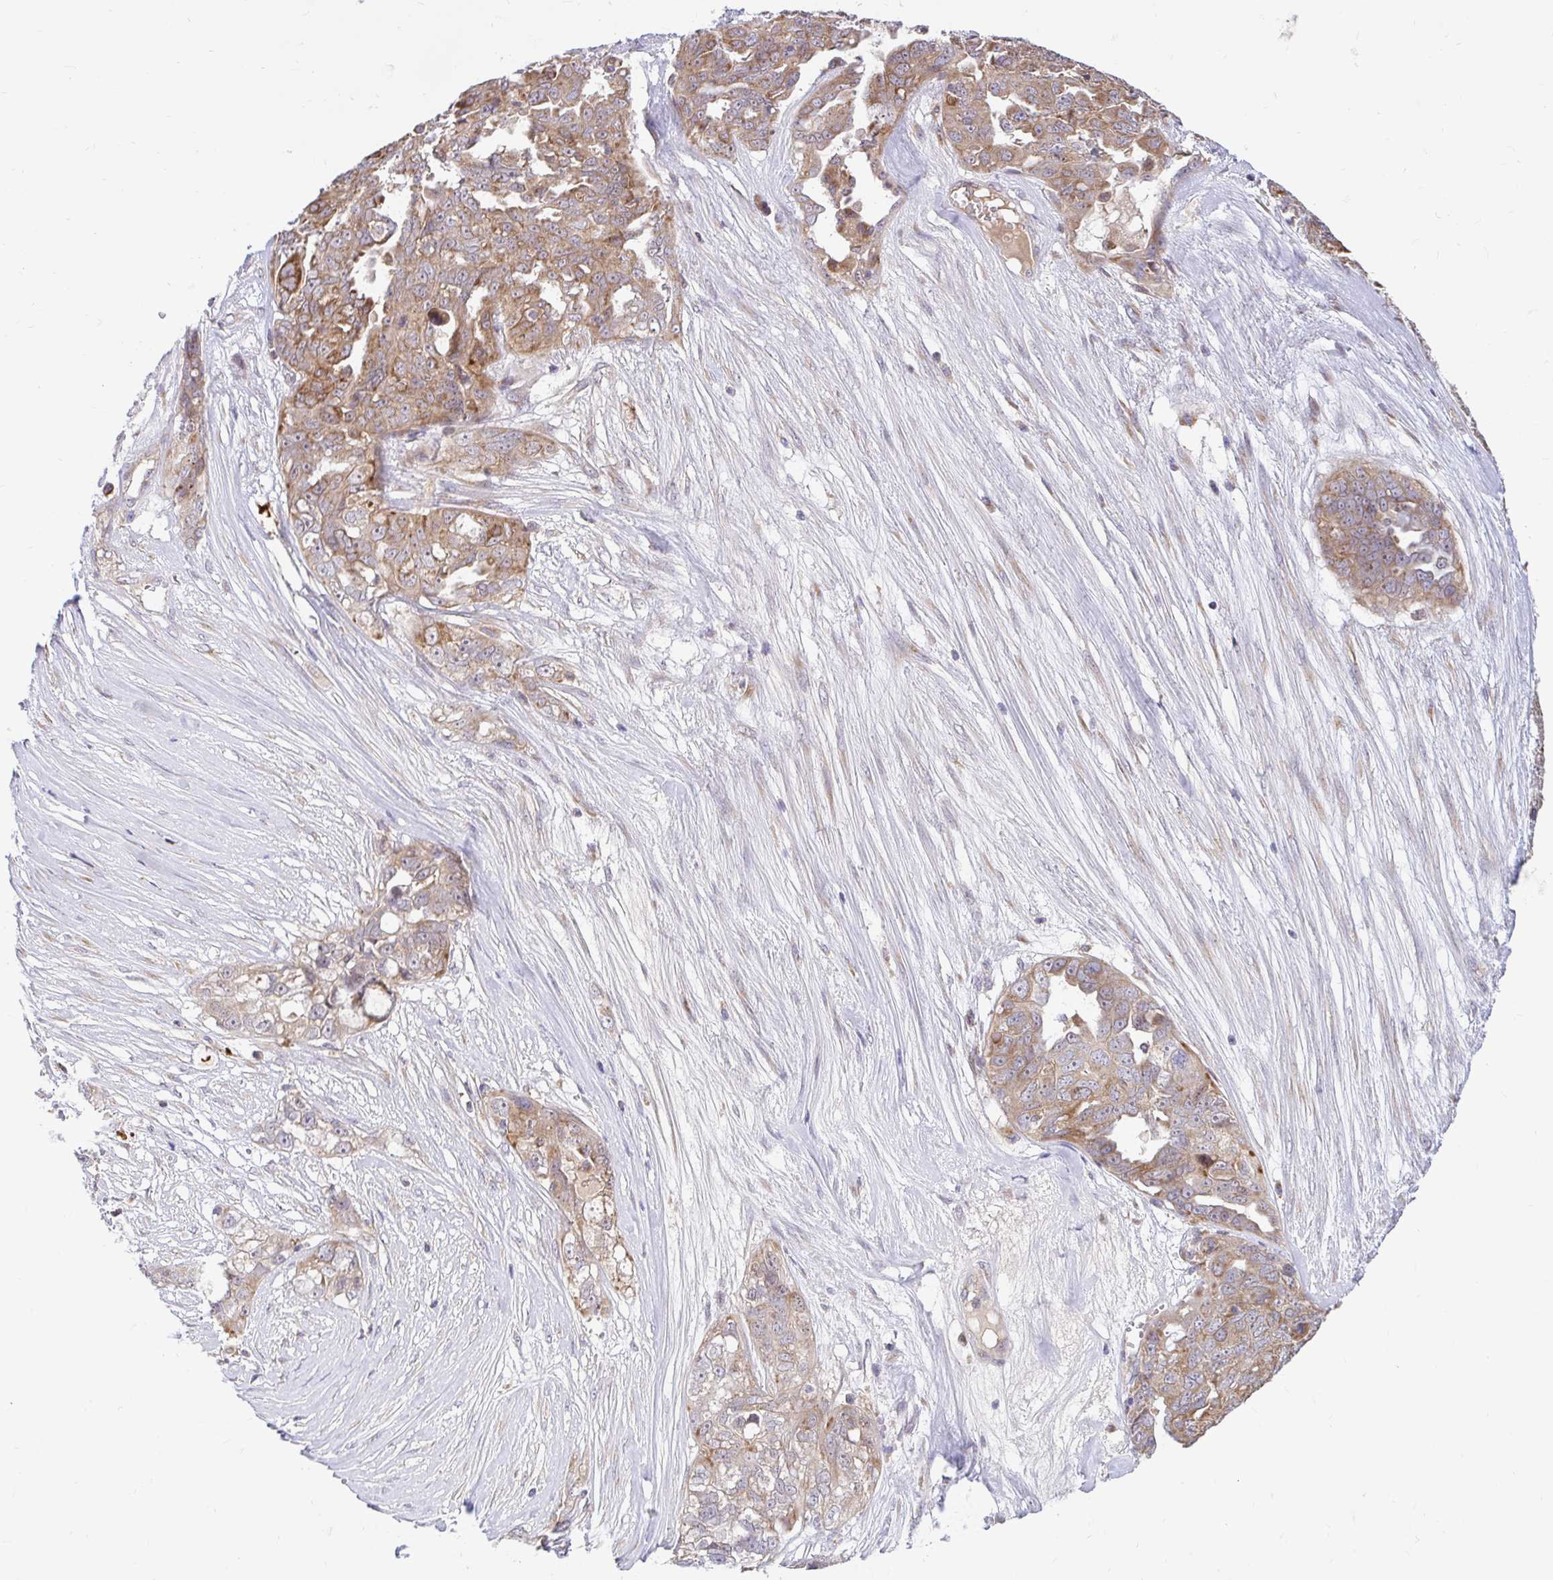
{"staining": {"intensity": "moderate", "quantity": ">75%", "location": "cytoplasmic/membranous"}, "tissue": "ovarian cancer", "cell_type": "Tumor cells", "image_type": "cancer", "snomed": [{"axis": "morphology", "description": "Carcinoma, endometroid"}, {"axis": "topography", "description": "Ovary"}], "caption": "A brown stain shows moderate cytoplasmic/membranous expression of a protein in endometroid carcinoma (ovarian) tumor cells.", "gene": "VTI1B", "patient": {"sex": "female", "age": 70}}